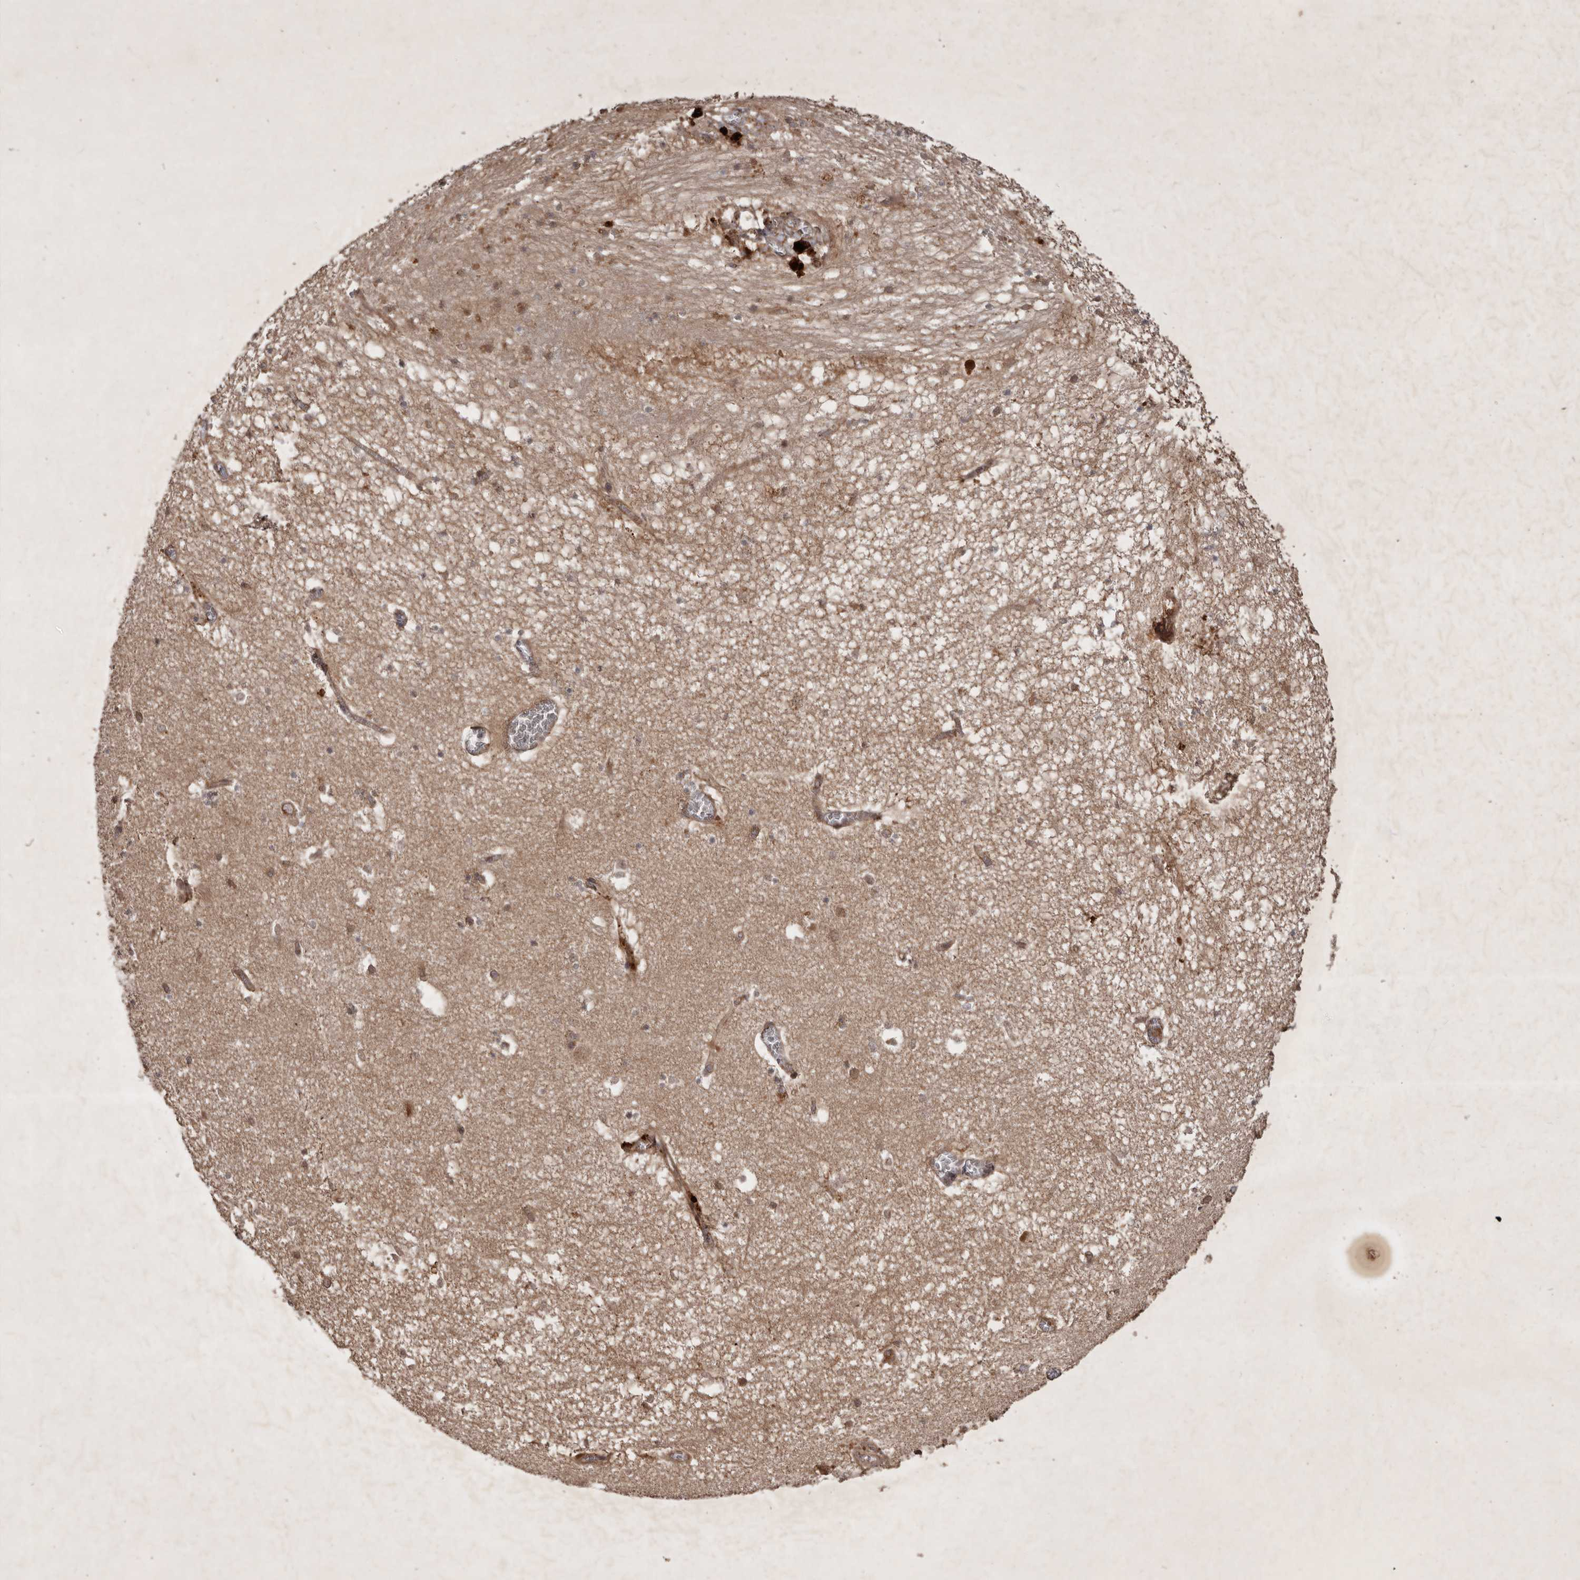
{"staining": {"intensity": "moderate", "quantity": "<25%", "location": "cytoplasmic/membranous"}, "tissue": "hippocampus", "cell_type": "Glial cells", "image_type": "normal", "snomed": [{"axis": "morphology", "description": "Normal tissue, NOS"}, {"axis": "topography", "description": "Hippocampus"}], "caption": "Hippocampus stained with DAB immunohistochemistry demonstrates low levels of moderate cytoplasmic/membranous staining in about <25% of glial cells.", "gene": "STK36", "patient": {"sex": "female", "age": 64}}